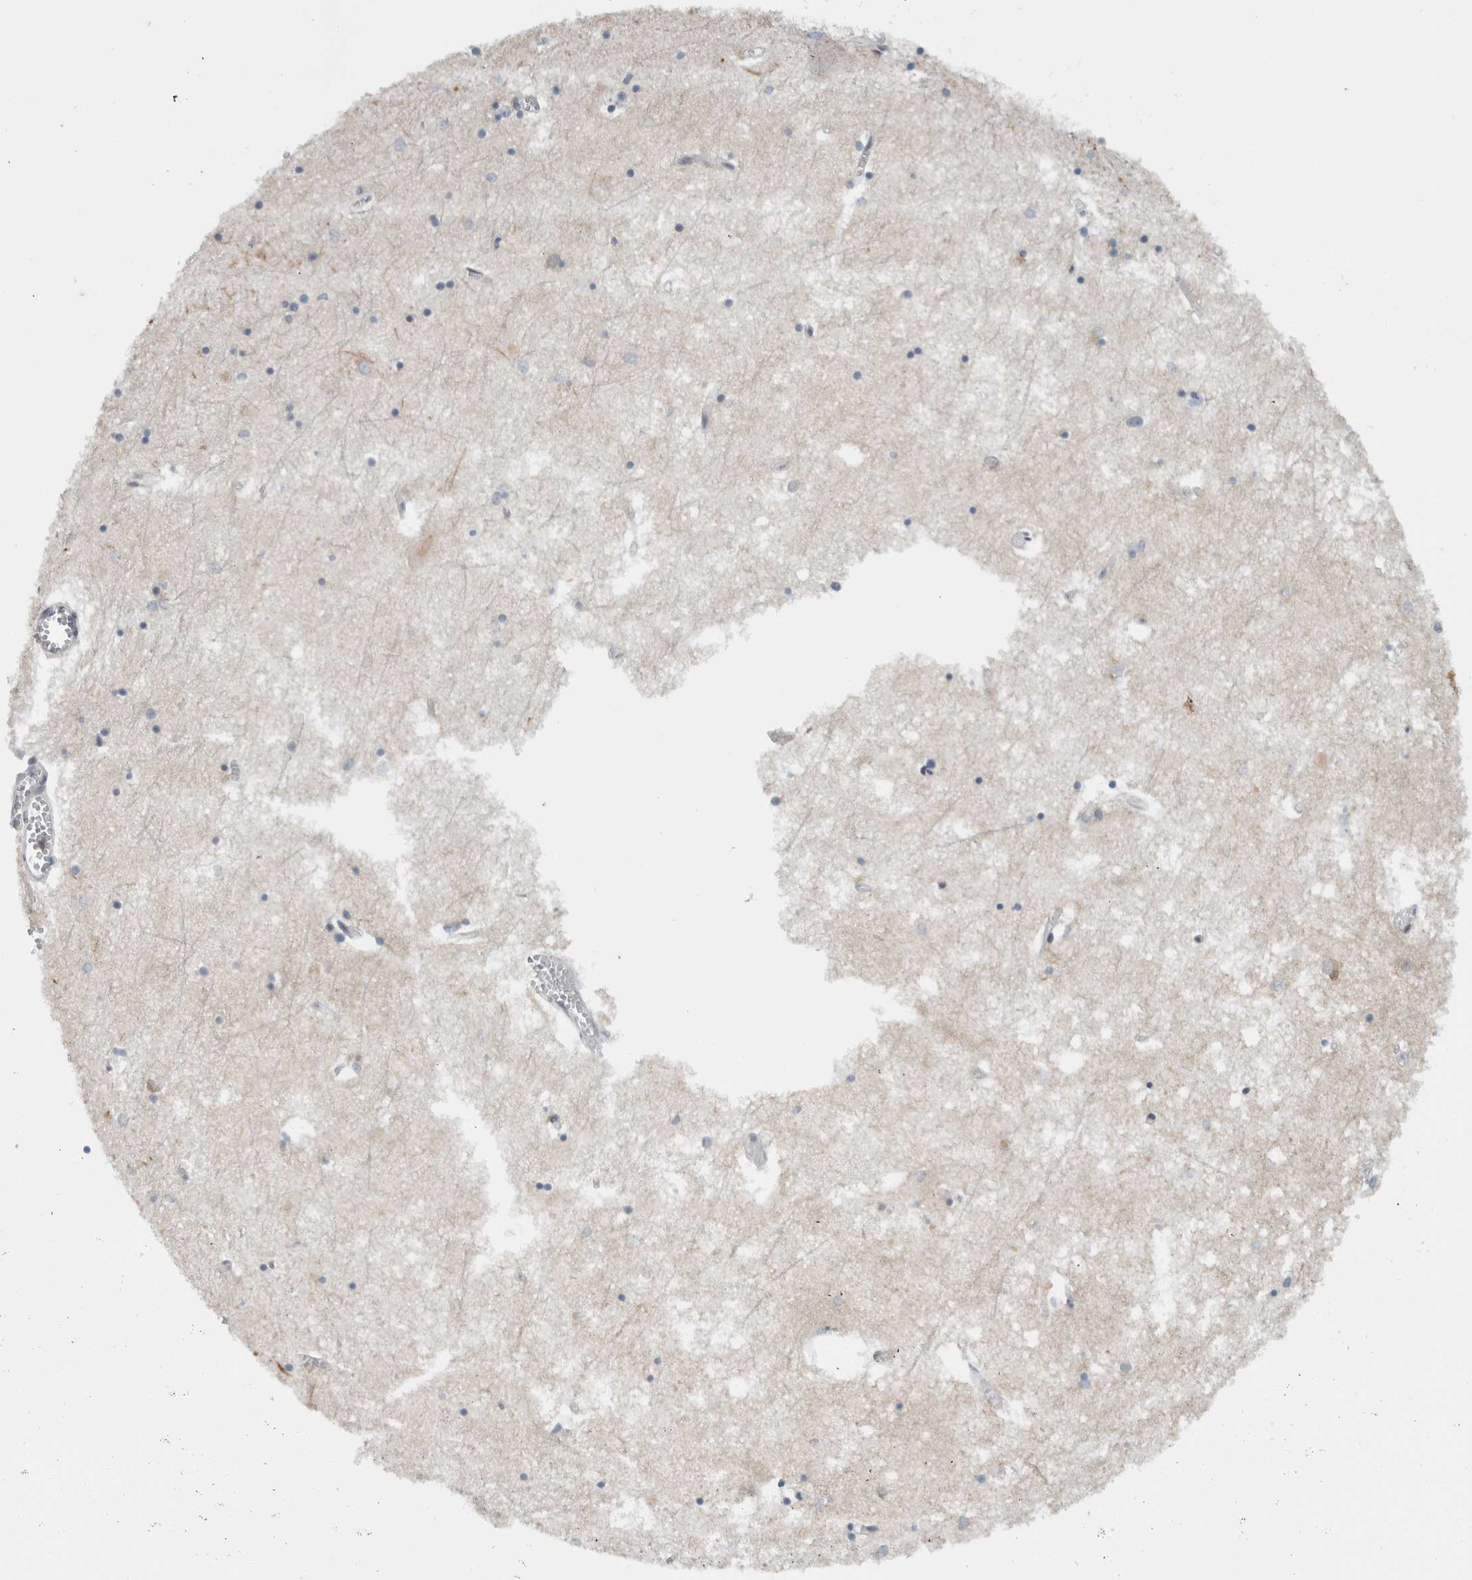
{"staining": {"intensity": "weak", "quantity": "<25%", "location": "cytoplasmic/membranous"}, "tissue": "hippocampus", "cell_type": "Glial cells", "image_type": "normal", "snomed": [{"axis": "morphology", "description": "Normal tissue, NOS"}, {"axis": "topography", "description": "Hippocampus"}], "caption": "Immunohistochemistry histopathology image of normal human hippocampus stained for a protein (brown), which reveals no staining in glial cells.", "gene": "CCDC43", "patient": {"sex": "male", "age": 70}}